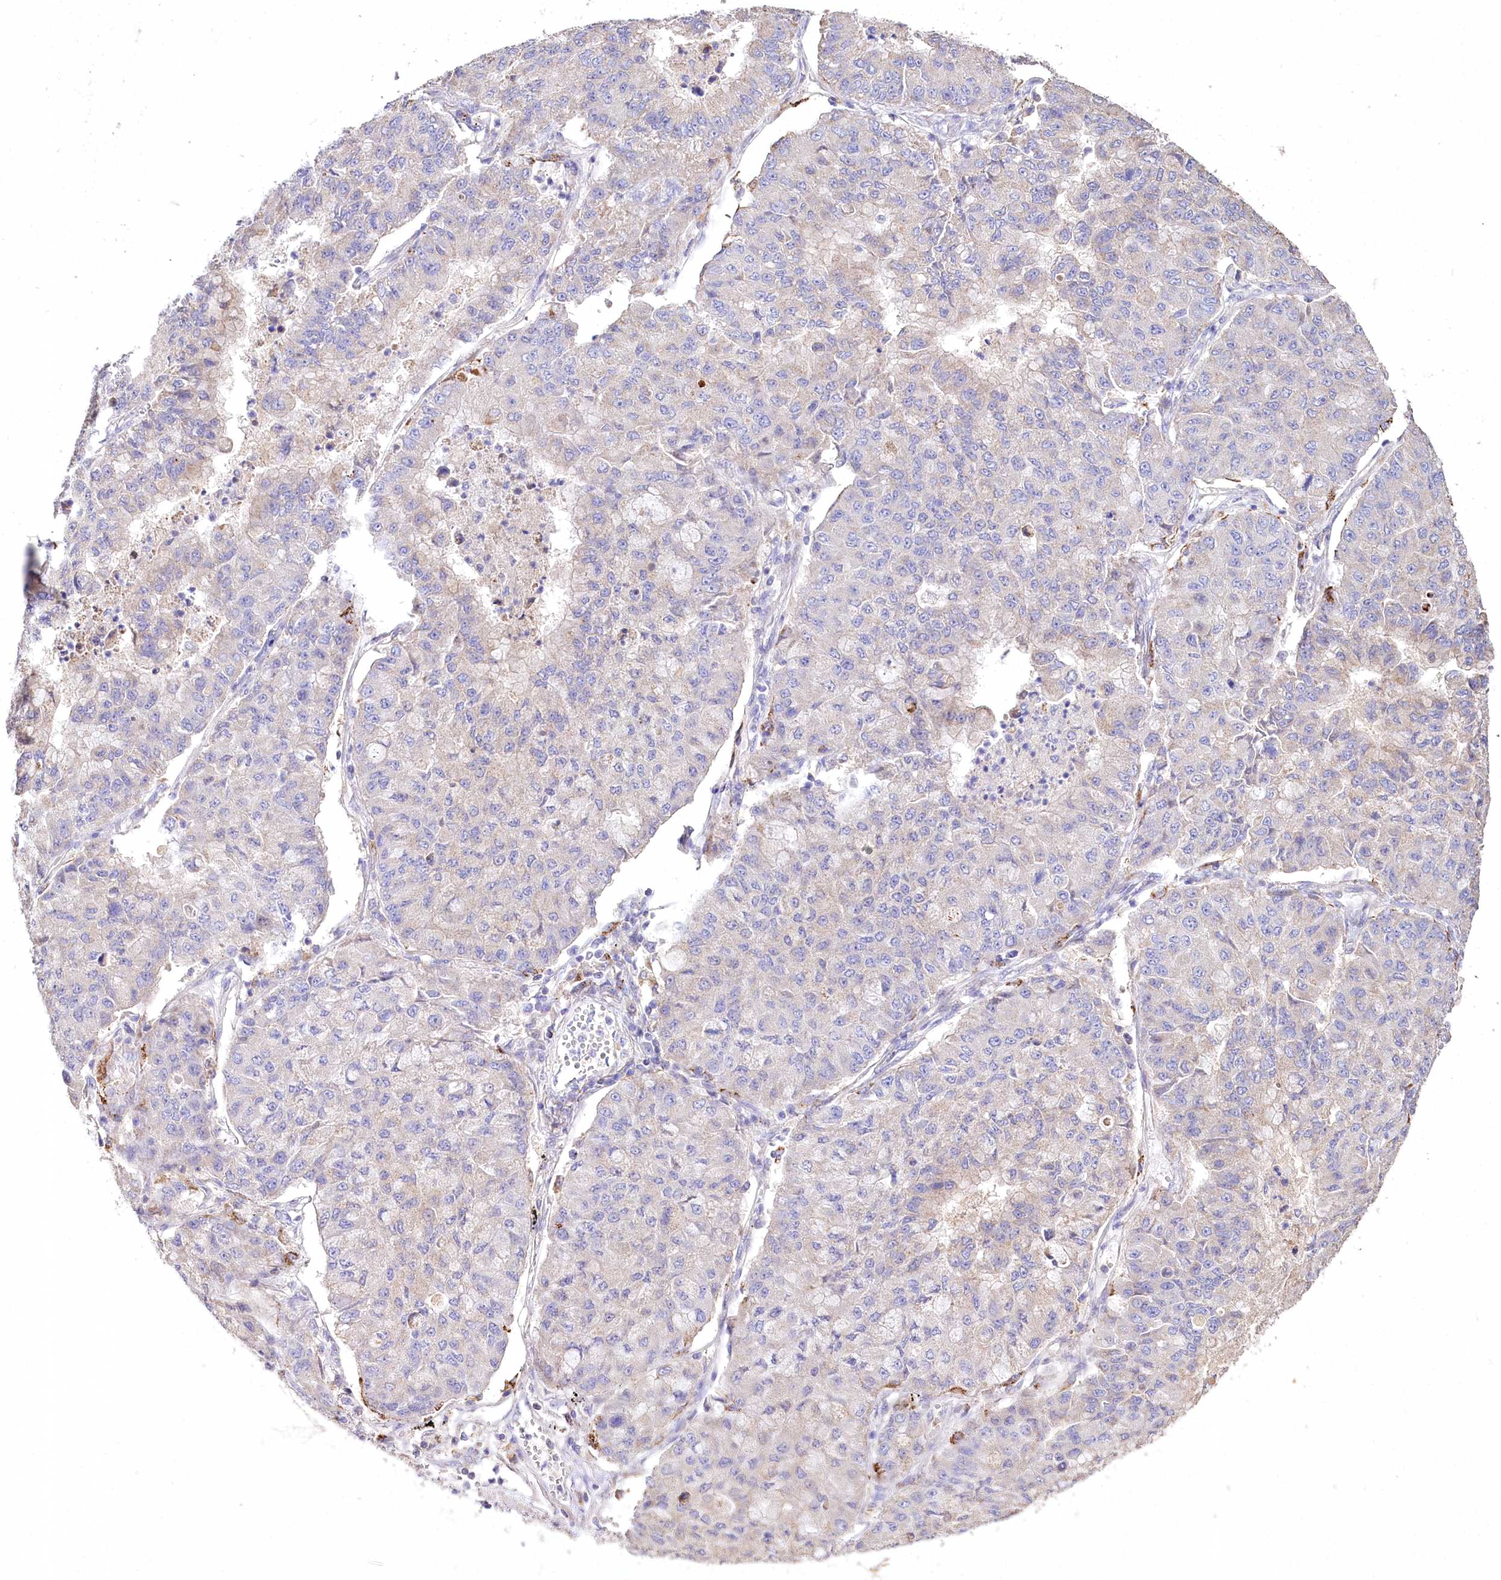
{"staining": {"intensity": "negative", "quantity": "none", "location": "none"}, "tissue": "lung cancer", "cell_type": "Tumor cells", "image_type": "cancer", "snomed": [{"axis": "morphology", "description": "Squamous cell carcinoma, NOS"}, {"axis": "topography", "description": "Lung"}], "caption": "IHC micrograph of human lung cancer (squamous cell carcinoma) stained for a protein (brown), which exhibits no expression in tumor cells.", "gene": "PTER", "patient": {"sex": "male", "age": 74}}